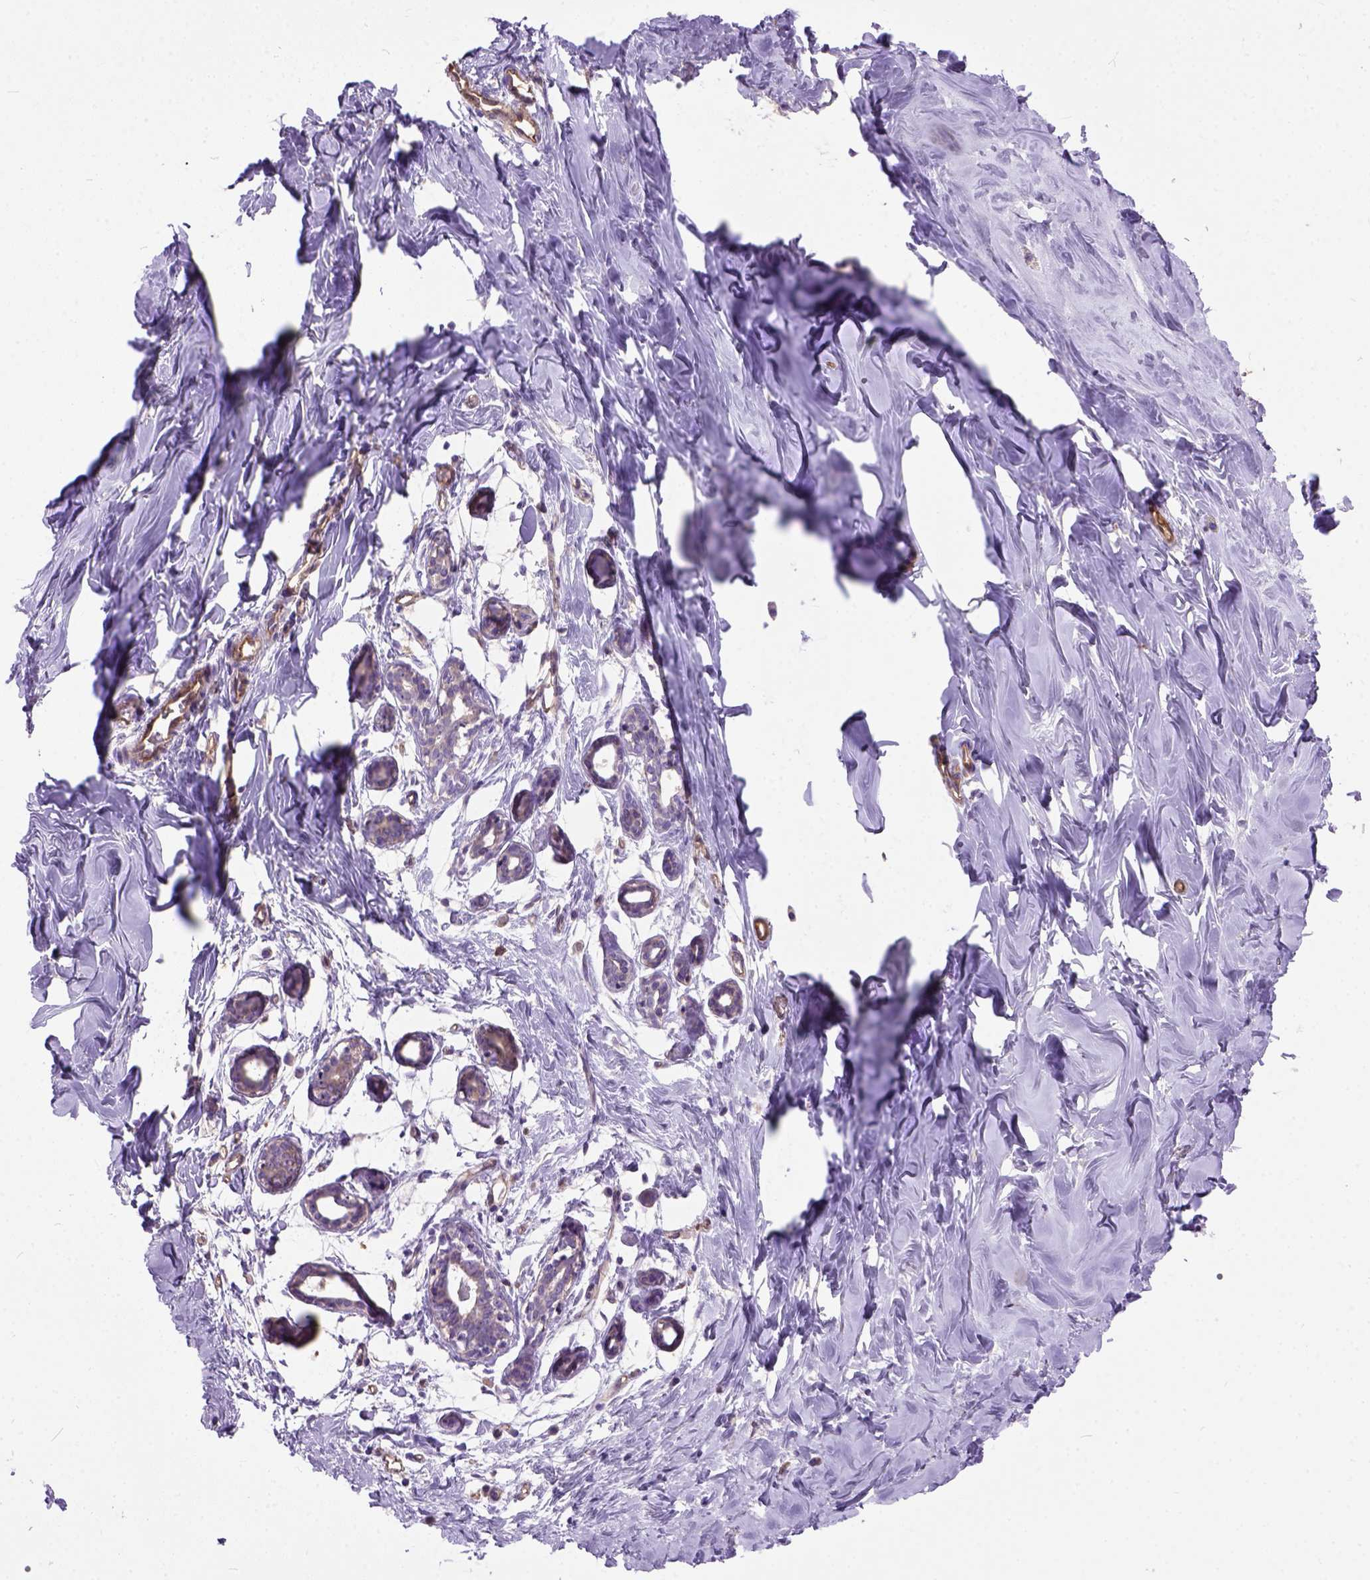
{"staining": {"intensity": "negative", "quantity": "none", "location": "none"}, "tissue": "breast", "cell_type": "Adipocytes", "image_type": "normal", "snomed": [{"axis": "morphology", "description": "Normal tissue, NOS"}, {"axis": "topography", "description": "Breast"}], "caption": "Image shows no significant protein staining in adipocytes of normal breast.", "gene": "SEMA4F", "patient": {"sex": "female", "age": 27}}